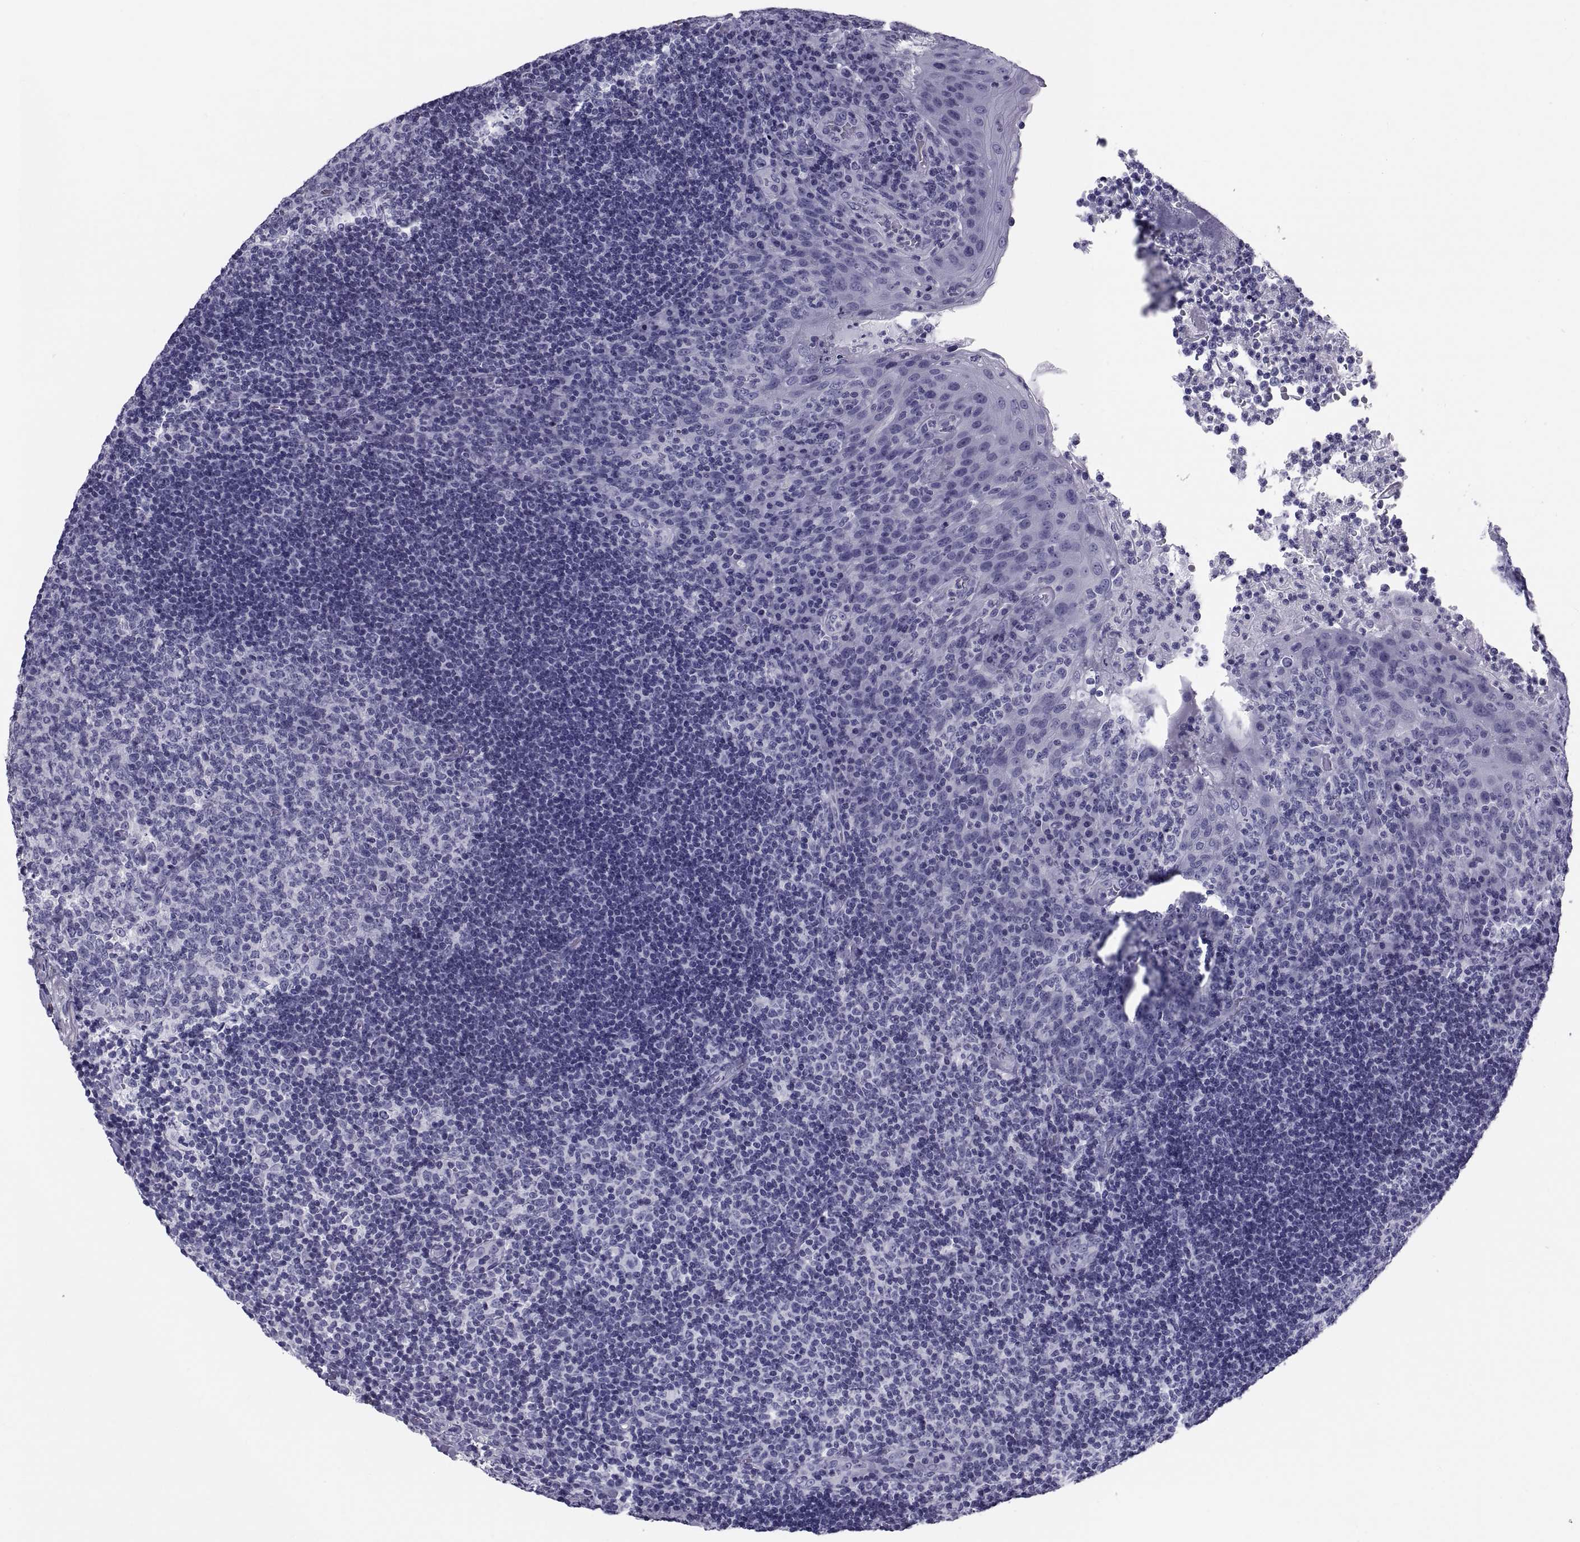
{"staining": {"intensity": "negative", "quantity": "none", "location": "none"}, "tissue": "tonsil", "cell_type": "Germinal center cells", "image_type": "normal", "snomed": [{"axis": "morphology", "description": "Normal tissue, NOS"}, {"axis": "topography", "description": "Tonsil"}], "caption": "Benign tonsil was stained to show a protein in brown. There is no significant expression in germinal center cells.", "gene": "DEFB129", "patient": {"sex": "male", "age": 17}}